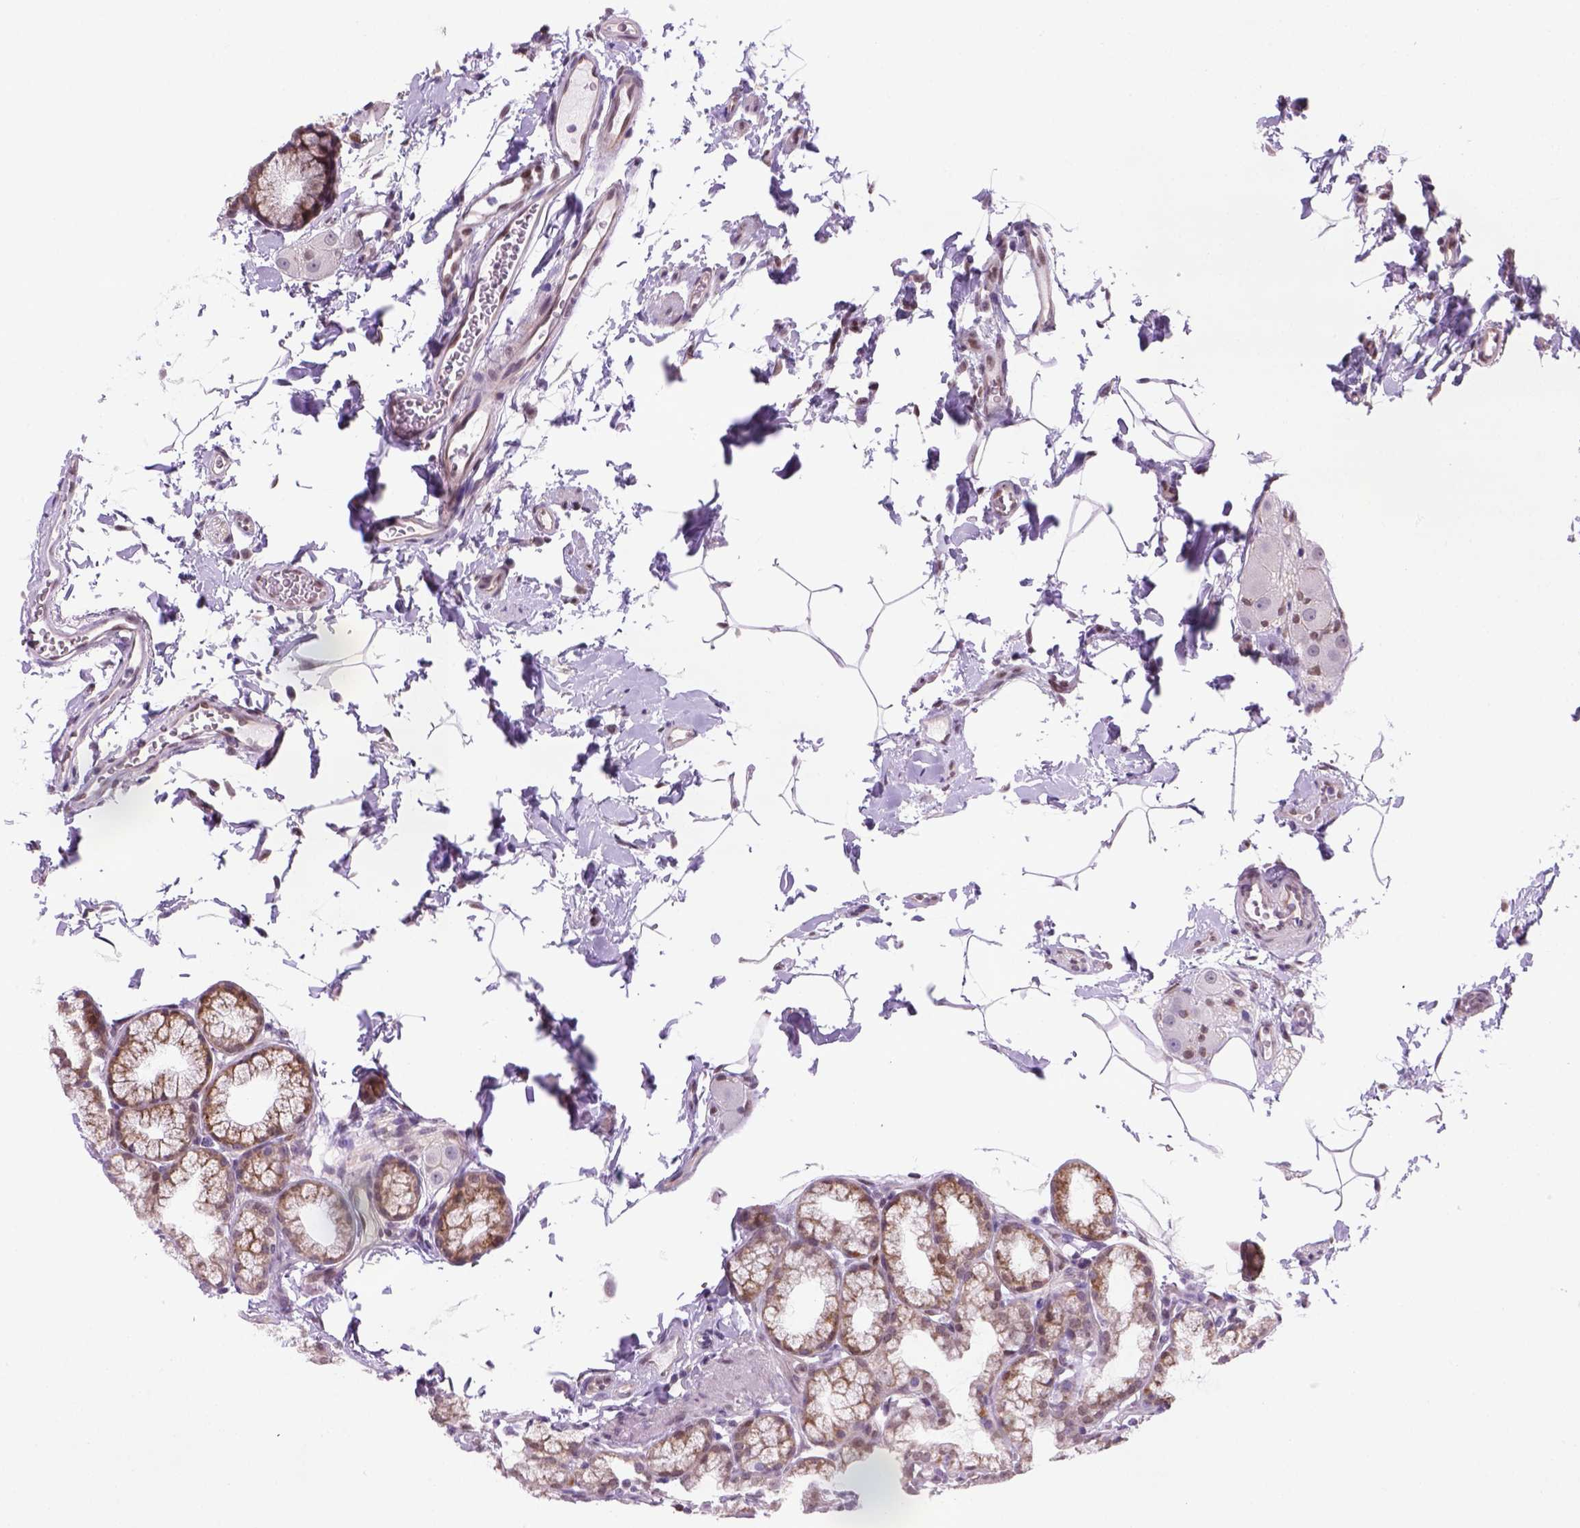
{"staining": {"intensity": "moderate", "quantity": "<25%", "location": "nuclear"}, "tissue": "duodenum", "cell_type": "Glandular cells", "image_type": "normal", "snomed": [{"axis": "morphology", "description": "Normal tissue, NOS"}, {"axis": "topography", "description": "Pancreas"}, {"axis": "topography", "description": "Duodenum"}], "caption": "High-power microscopy captured an IHC image of unremarkable duodenum, revealing moderate nuclear positivity in approximately <25% of glandular cells.", "gene": "MGMT", "patient": {"sex": "male", "age": 59}}